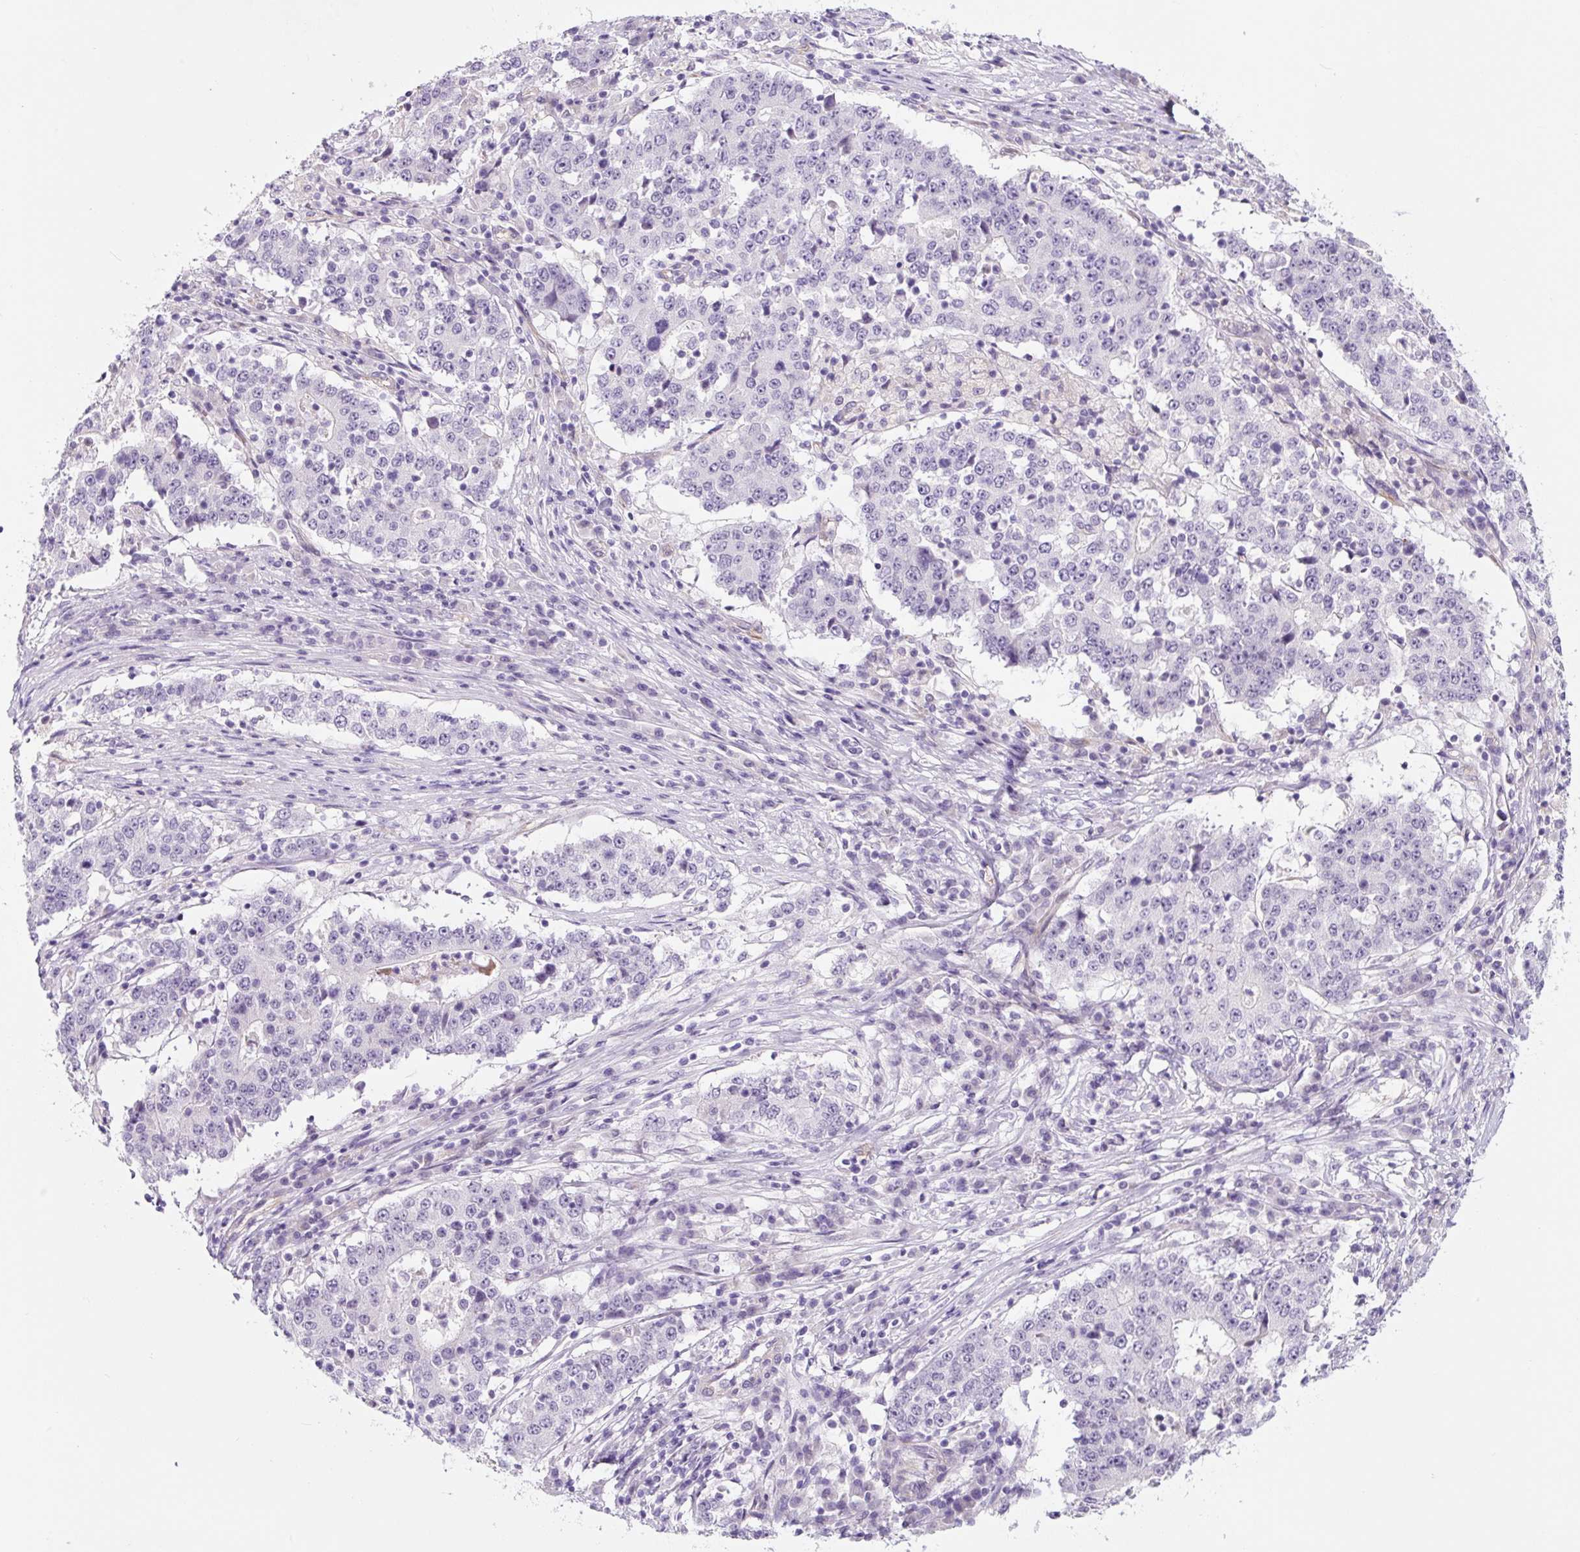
{"staining": {"intensity": "negative", "quantity": "none", "location": "none"}, "tissue": "stomach cancer", "cell_type": "Tumor cells", "image_type": "cancer", "snomed": [{"axis": "morphology", "description": "Adenocarcinoma, NOS"}, {"axis": "topography", "description": "Stomach"}], "caption": "DAB (3,3'-diaminobenzidine) immunohistochemical staining of adenocarcinoma (stomach) shows no significant positivity in tumor cells.", "gene": "CCL25", "patient": {"sex": "male", "age": 59}}